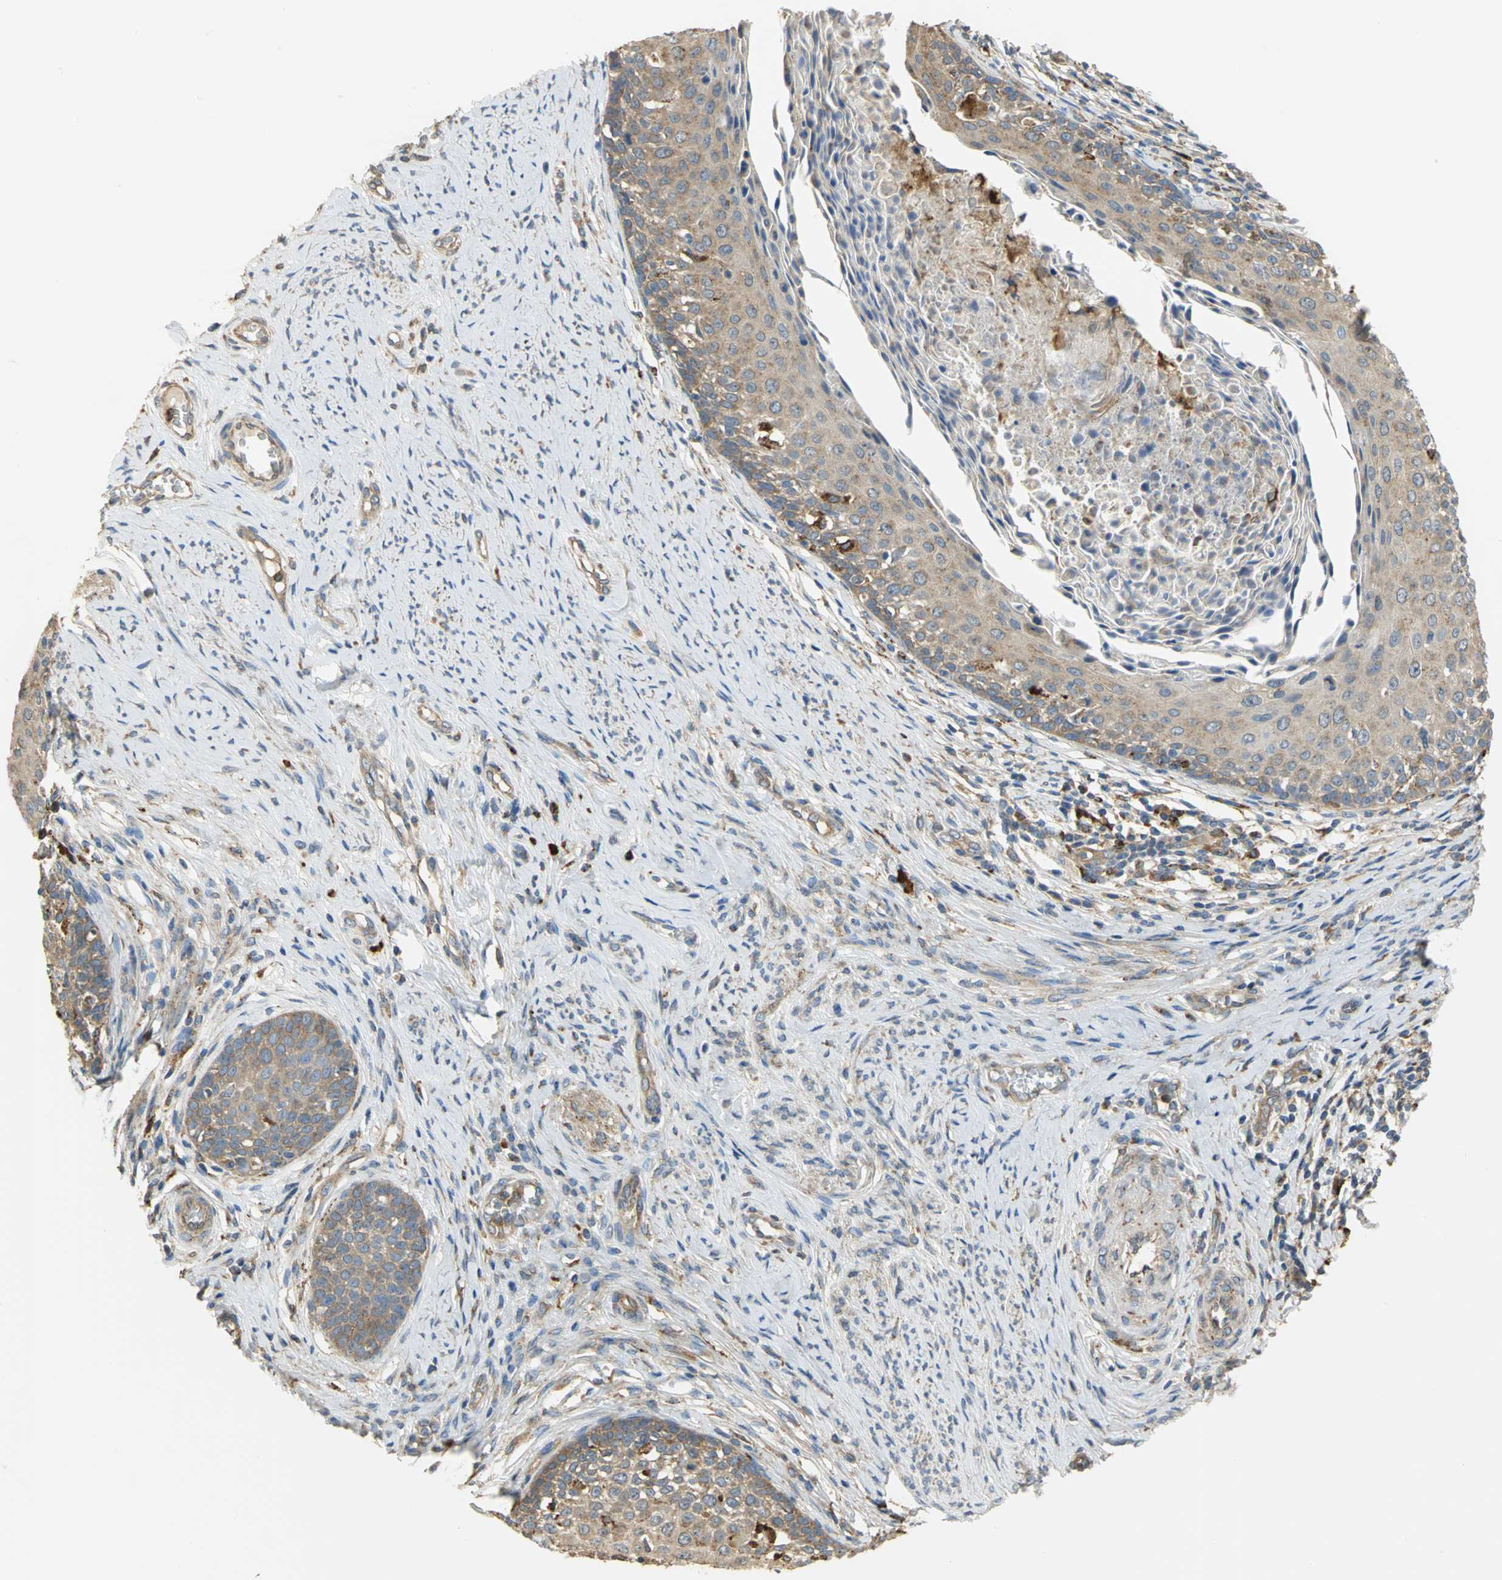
{"staining": {"intensity": "weak", "quantity": "25%-75%", "location": "cytoplasmic/membranous"}, "tissue": "cervical cancer", "cell_type": "Tumor cells", "image_type": "cancer", "snomed": [{"axis": "morphology", "description": "Squamous cell carcinoma, NOS"}, {"axis": "morphology", "description": "Adenocarcinoma, NOS"}, {"axis": "topography", "description": "Cervix"}], "caption": "Cervical cancer stained for a protein (brown) reveals weak cytoplasmic/membranous positive staining in about 25%-75% of tumor cells.", "gene": "DIAPH2", "patient": {"sex": "female", "age": 52}}